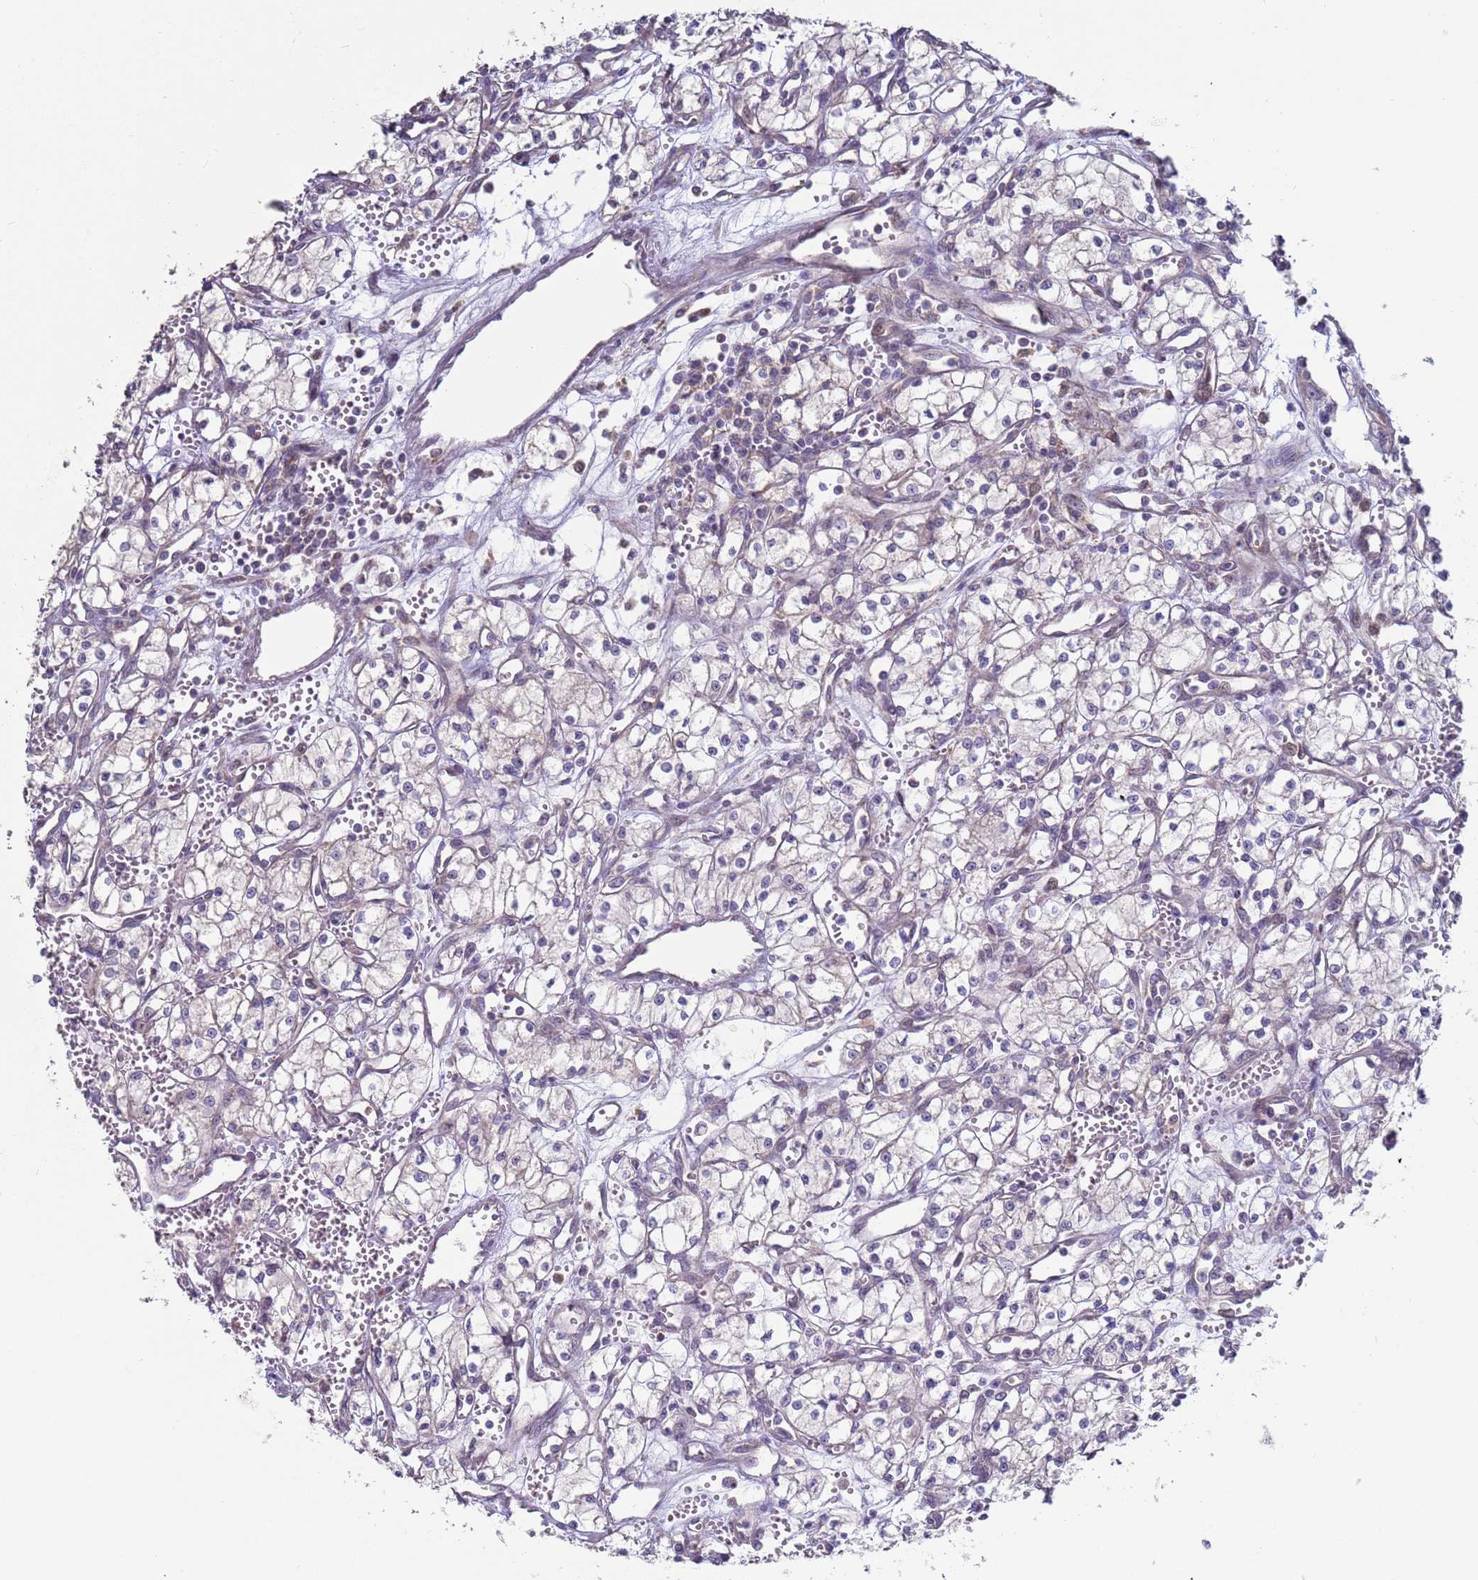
{"staining": {"intensity": "negative", "quantity": "none", "location": "none"}, "tissue": "renal cancer", "cell_type": "Tumor cells", "image_type": "cancer", "snomed": [{"axis": "morphology", "description": "Adenocarcinoma, NOS"}, {"axis": "topography", "description": "Kidney"}], "caption": "DAB (3,3'-diaminobenzidine) immunohistochemical staining of renal adenocarcinoma shows no significant staining in tumor cells.", "gene": "DIP2B", "patient": {"sex": "male", "age": 59}}